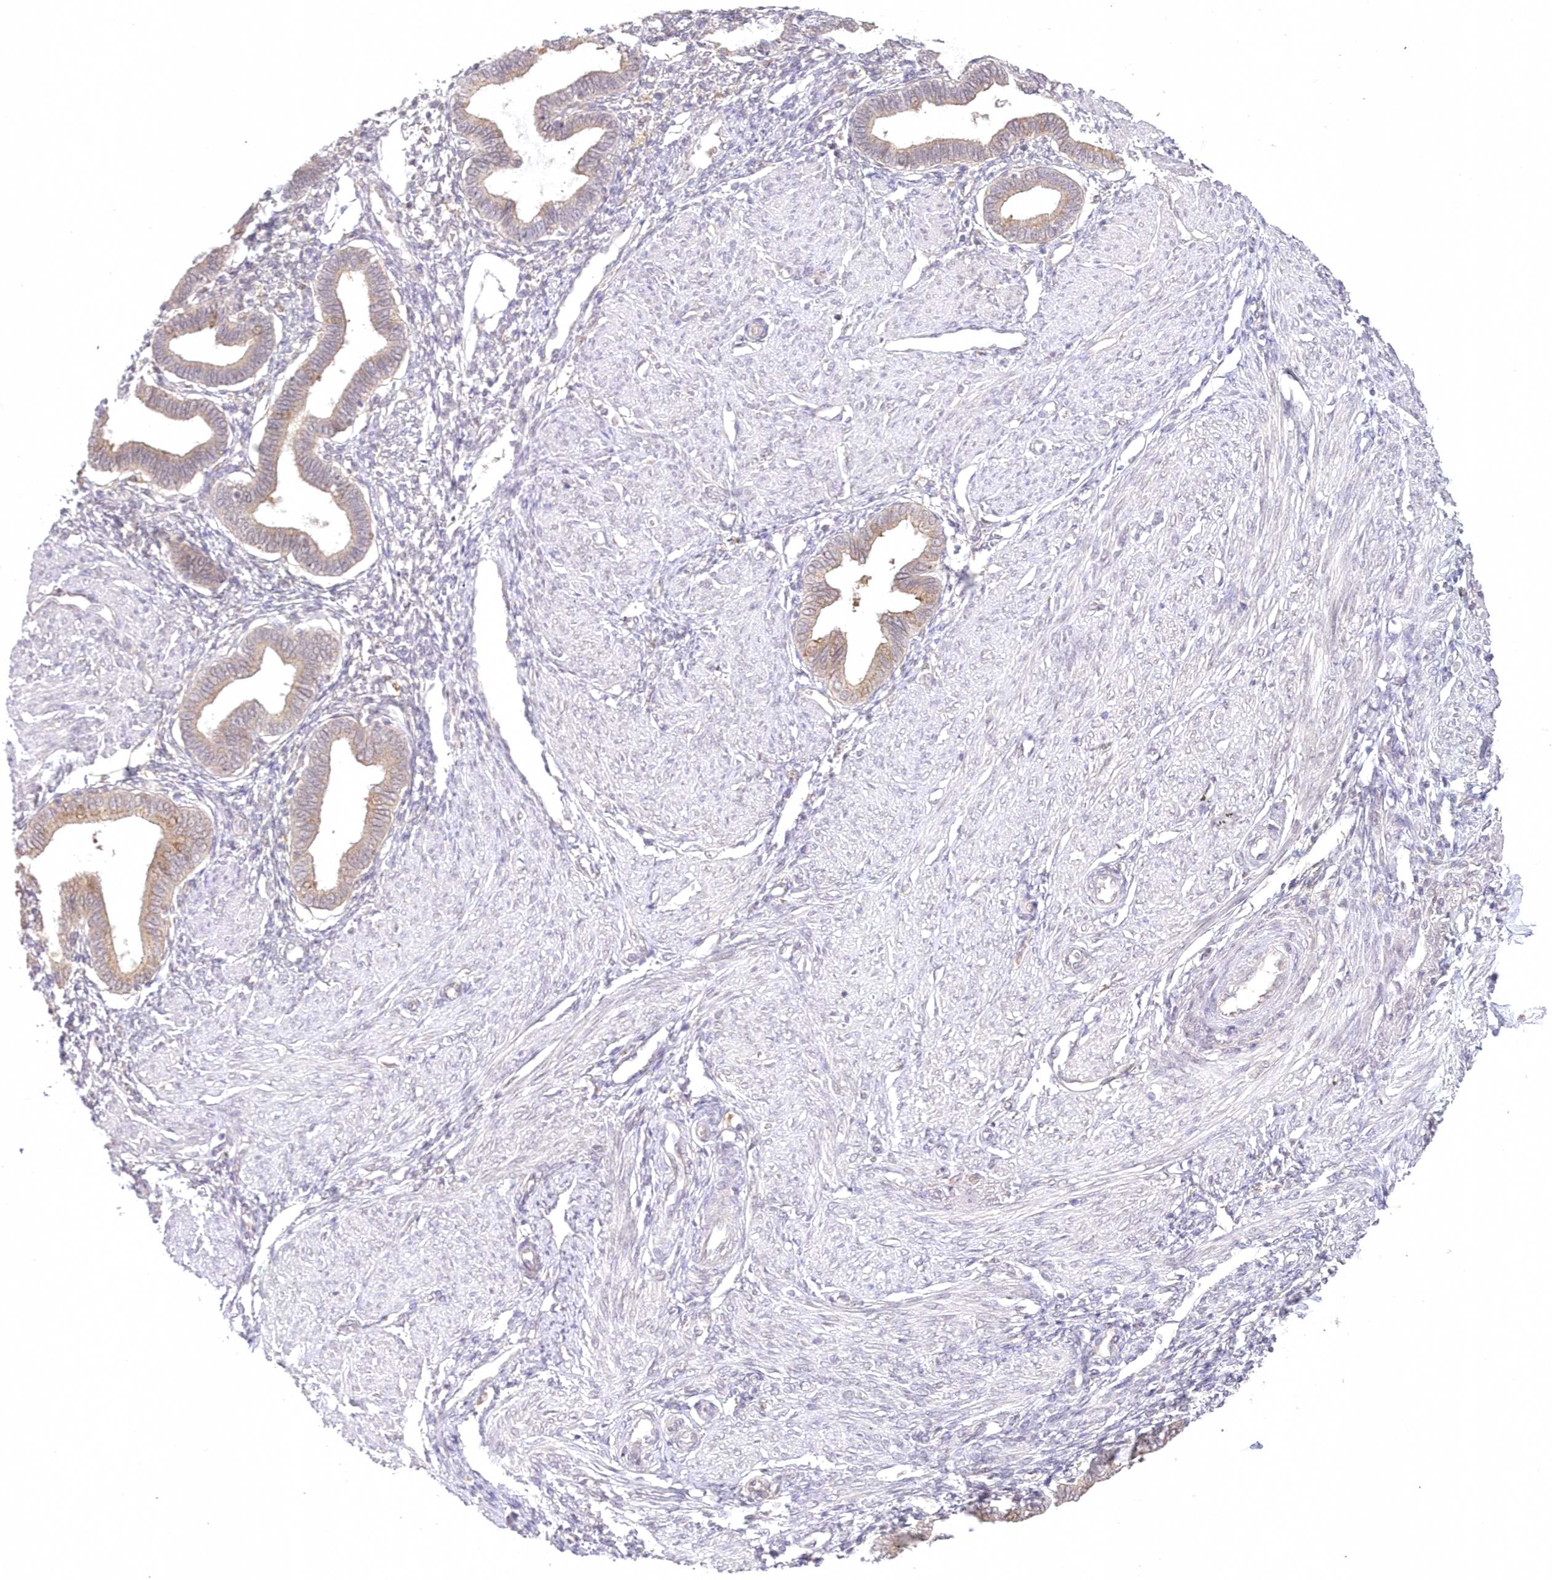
{"staining": {"intensity": "weak", "quantity": "<25%", "location": "cytoplasmic/membranous"}, "tissue": "endometrium", "cell_type": "Cells in endometrial stroma", "image_type": "normal", "snomed": [{"axis": "morphology", "description": "Normal tissue, NOS"}, {"axis": "topography", "description": "Endometrium"}], "caption": "An image of human endometrium is negative for staining in cells in endometrial stroma. The staining is performed using DAB brown chromogen with nuclei counter-stained in using hematoxylin.", "gene": "RNPEP", "patient": {"sex": "female", "age": 53}}